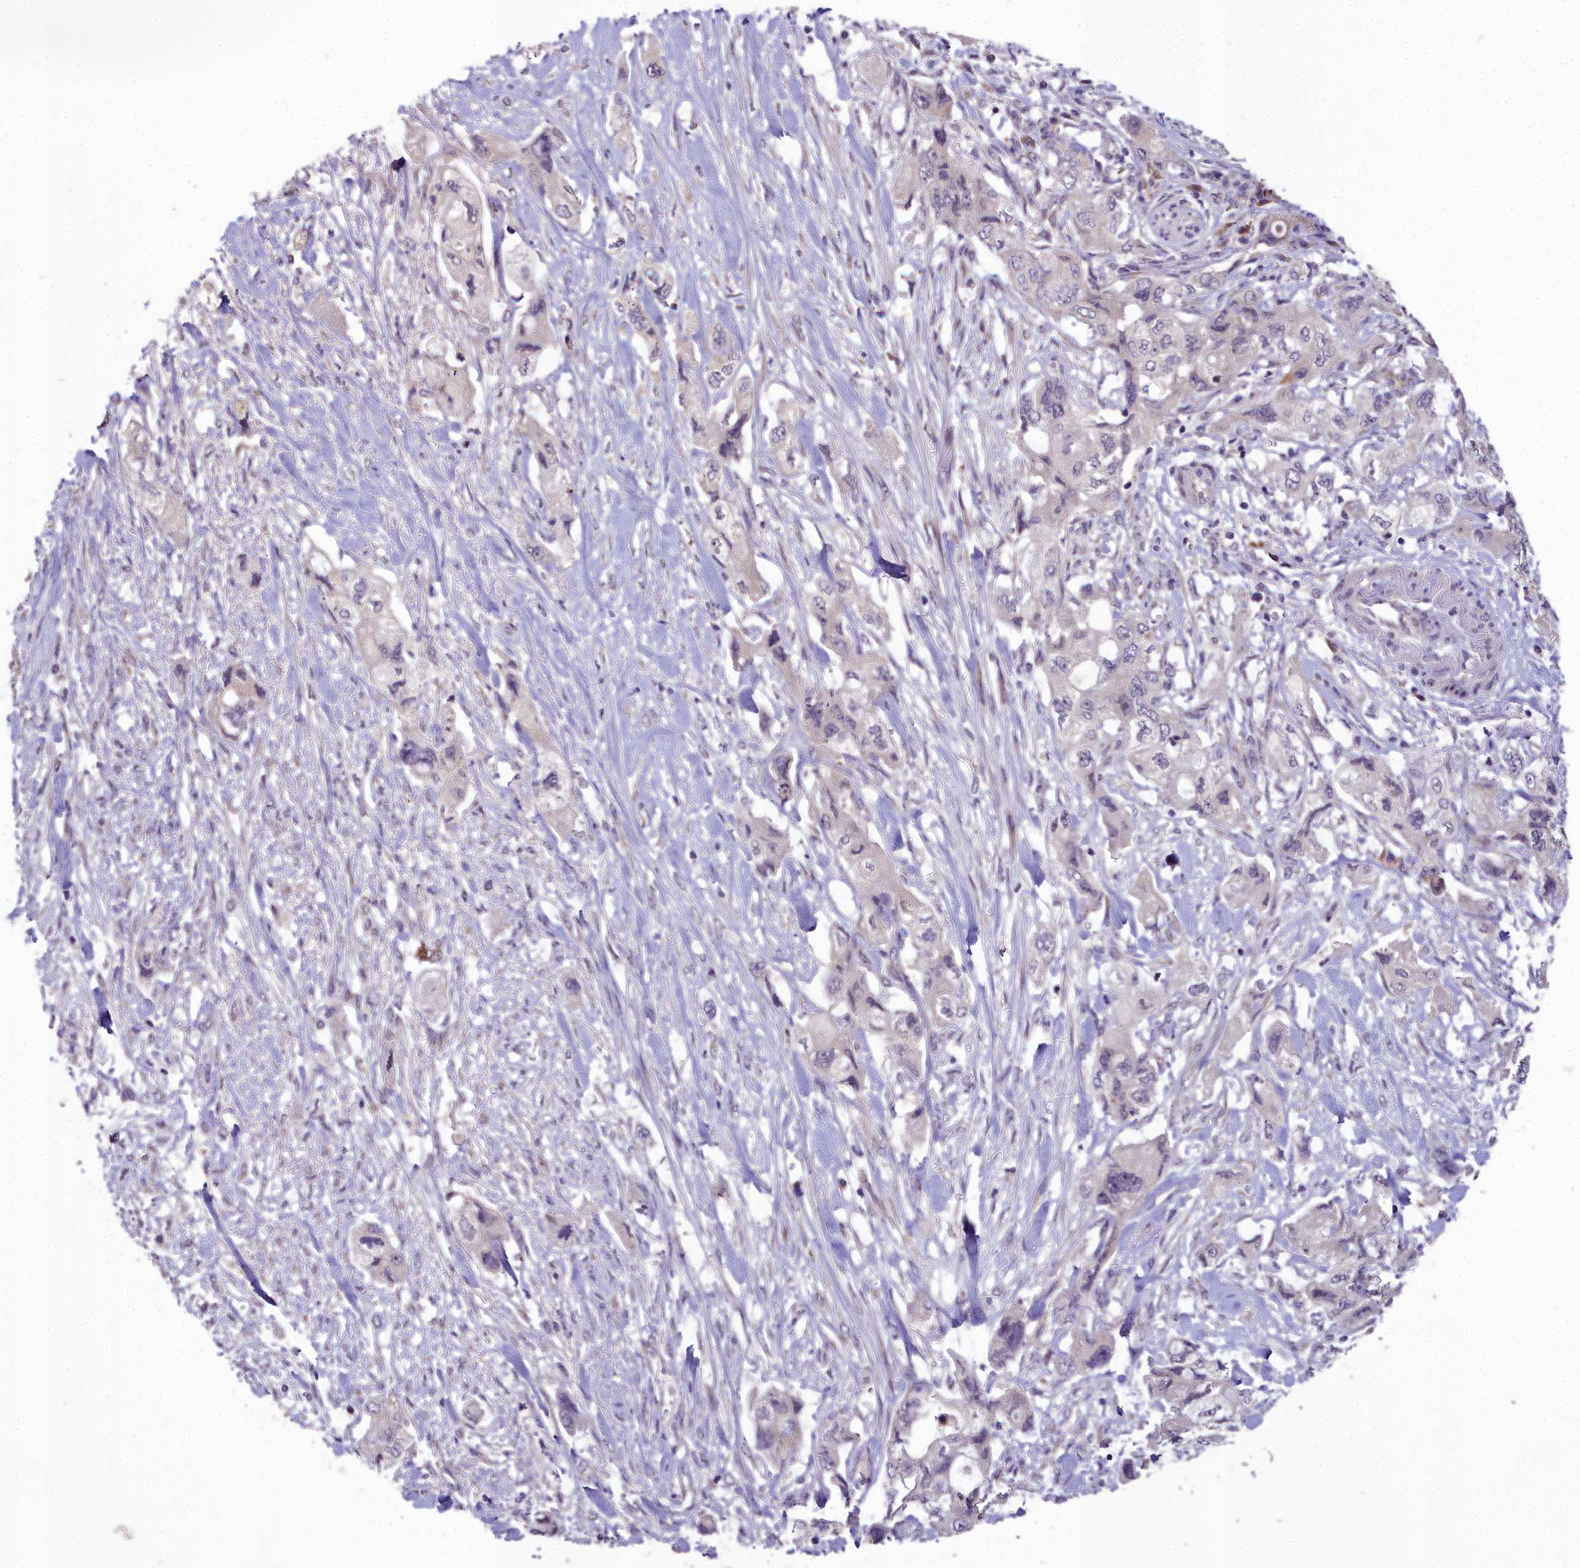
{"staining": {"intensity": "negative", "quantity": "none", "location": "none"}, "tissue": "pancreatic cancer", "cell_type": "Tumor cells", "image_type": "cancer", "snomed": [{"axis": "morphology", "description": "Adenocarcinoma, NOS"}, {"axis": "topography", "description": "Pancreas"}], "caption": "This is a histopathology image of immunohistochemistry (IHC) staining of adenocarcinoma (pancreatic), which shows no positivity in tumor cells.", "gene": "ZNF333", "patient": {"sex": "female", "age": 73}}